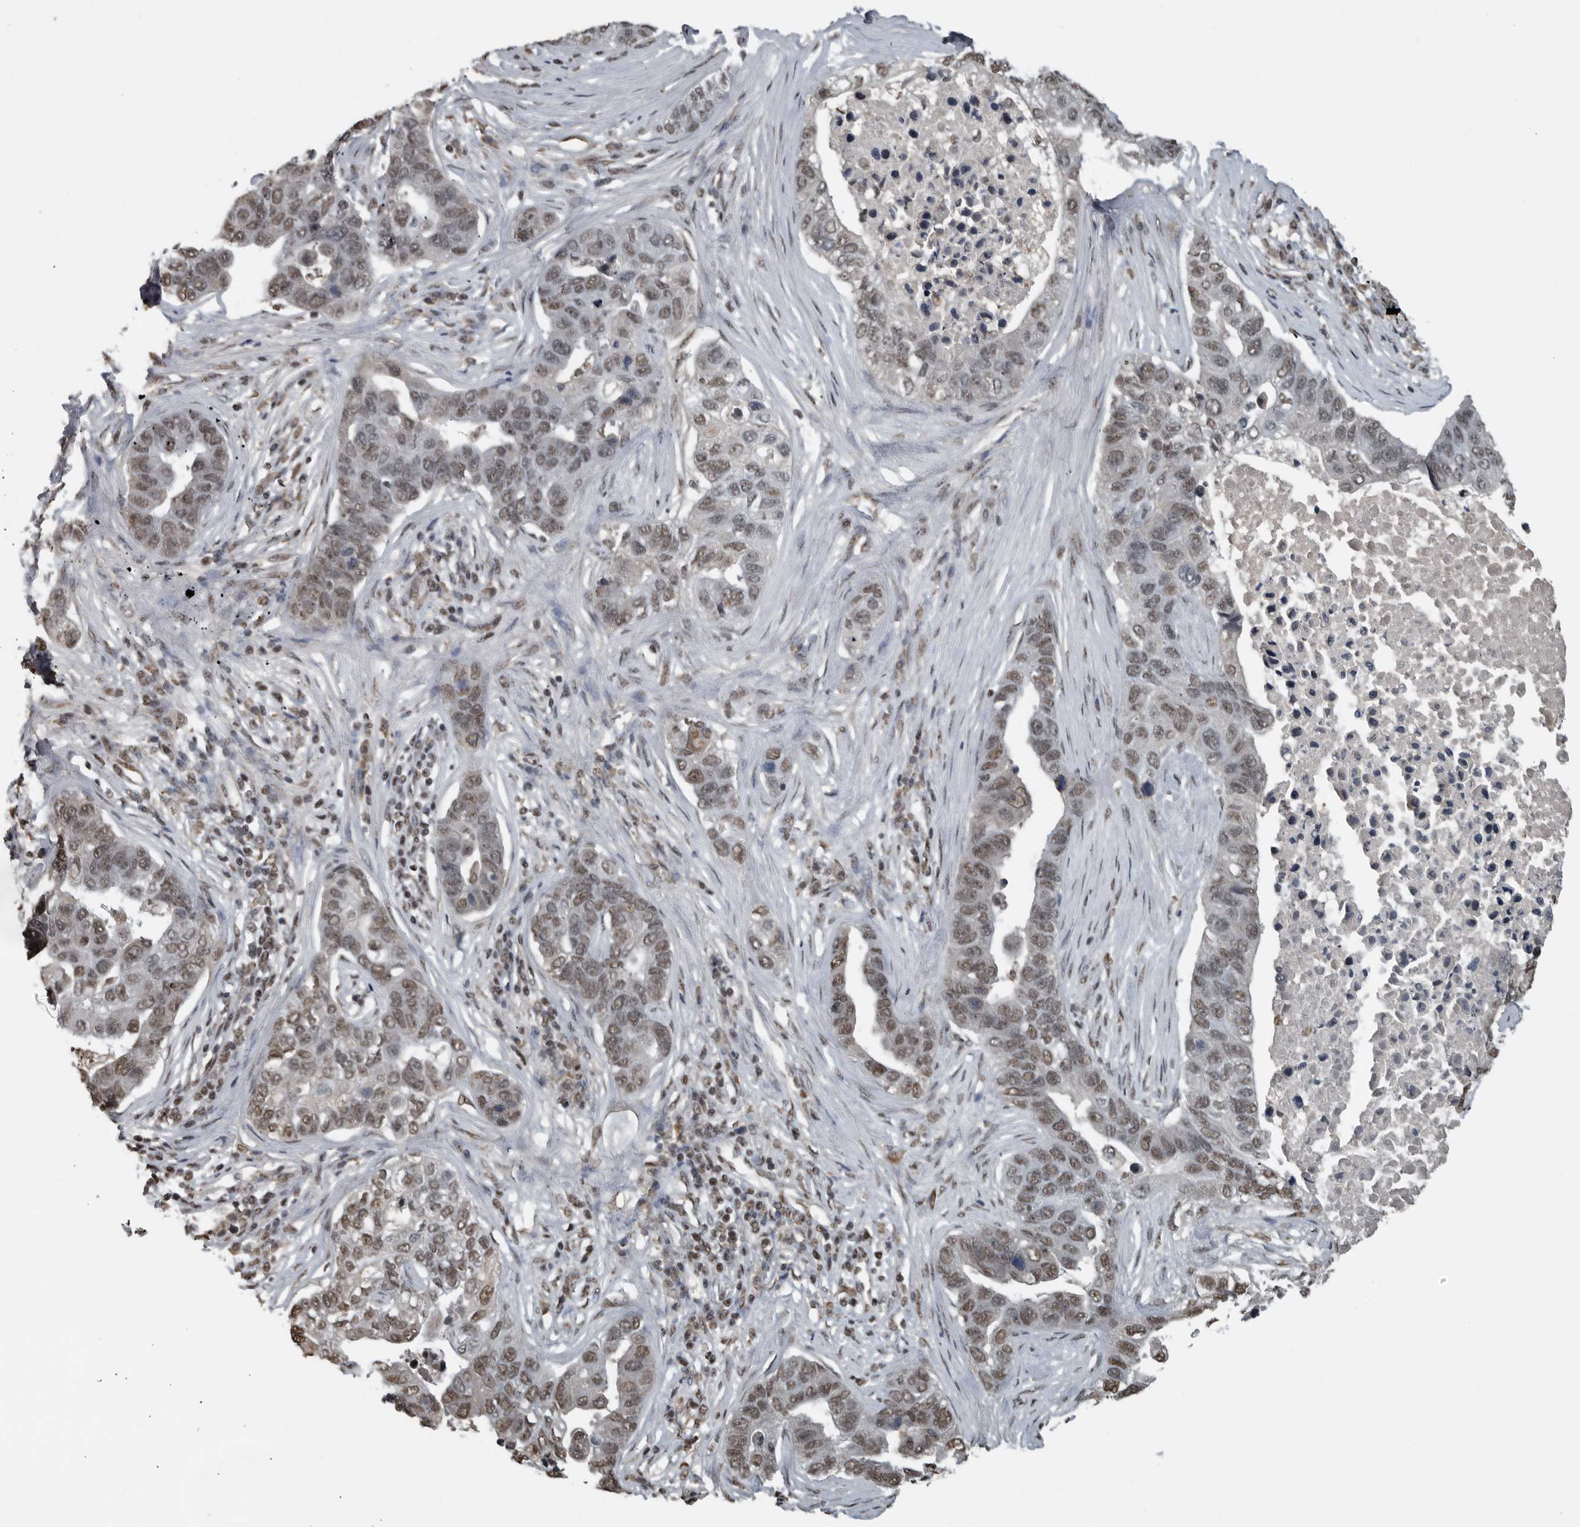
{"staining": {"intensity": "moderate", "quantity": "25%-75%", "location": "nuclear"}, "tissue": "pancreatic cancer", "cell_type": "Tumor cells", "image_type": "cancer", "snomed": [{"axis": "morphology", "description": "Adenocarcinoma, NOS"}, {"axis": "topography", "description": "Pancreas"}], "caption": "About 25%-75% of tumor cells in human pancreatic adenocarcinoma reveal moderate nuclear protein staining as visualized by brown immunohistochemical staining.", "gene": "TGS1", "patient": {"sex": "female", "age": 61}}